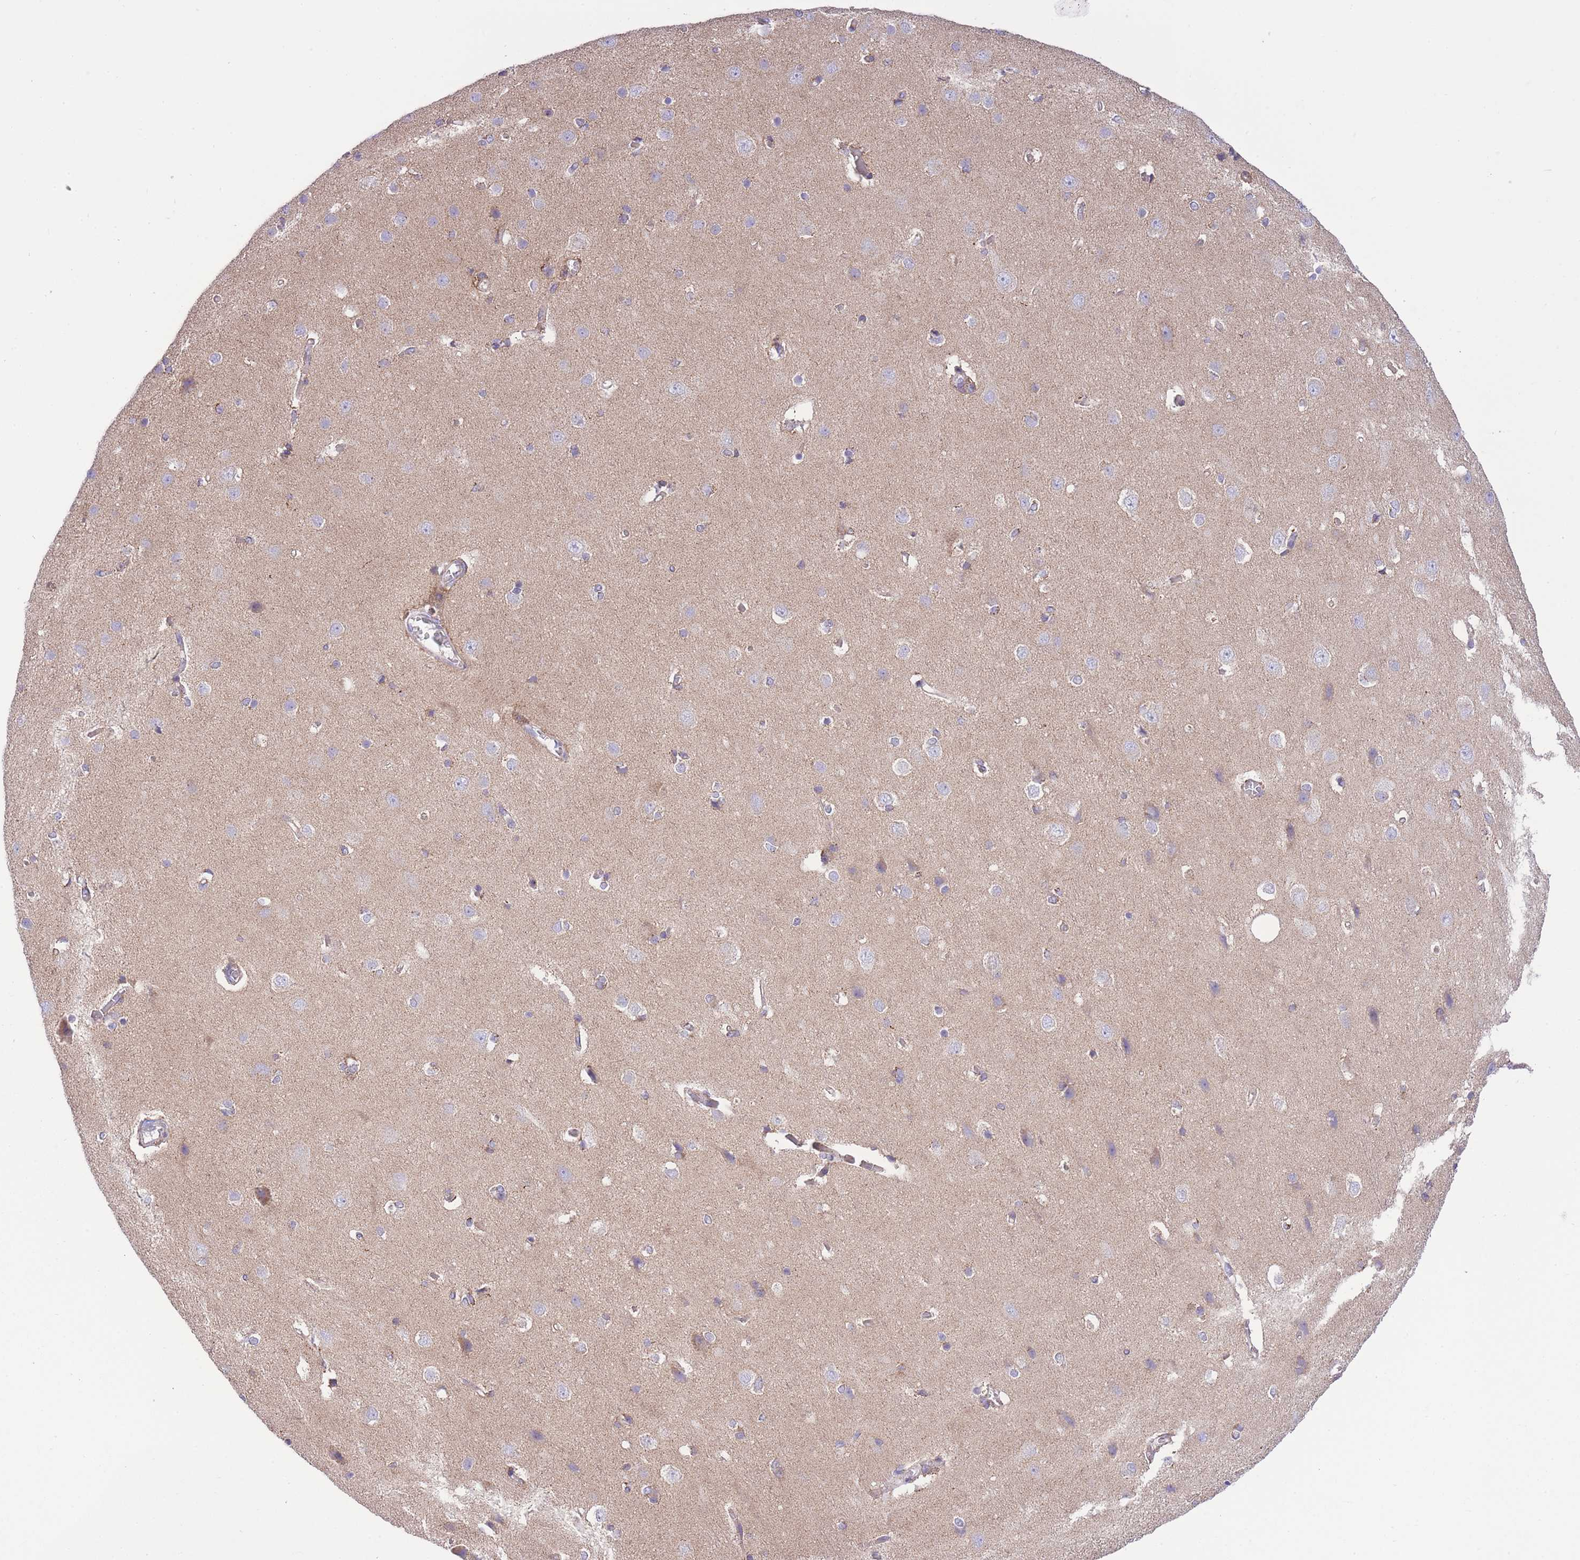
{"staining": {"intensity": "negative", "quantity": "none", "location": "none"}, "tissue": "cerebral cortex", "cell_type": "Endothelial cells", "image_type": "normal", "snomed": [{"axis": "morphology", "description": "Normal tissue, NOS"}, {"axis": "topography", "description": "Cerebral cortex"}], "caption": "The immunohistochemistry (IHC) photomicrograph has no significant positivity in endothelial cells of cerebral cortex.", "gene": "ST3GAL3", "patient": {"sex": "male", "age": 37}}